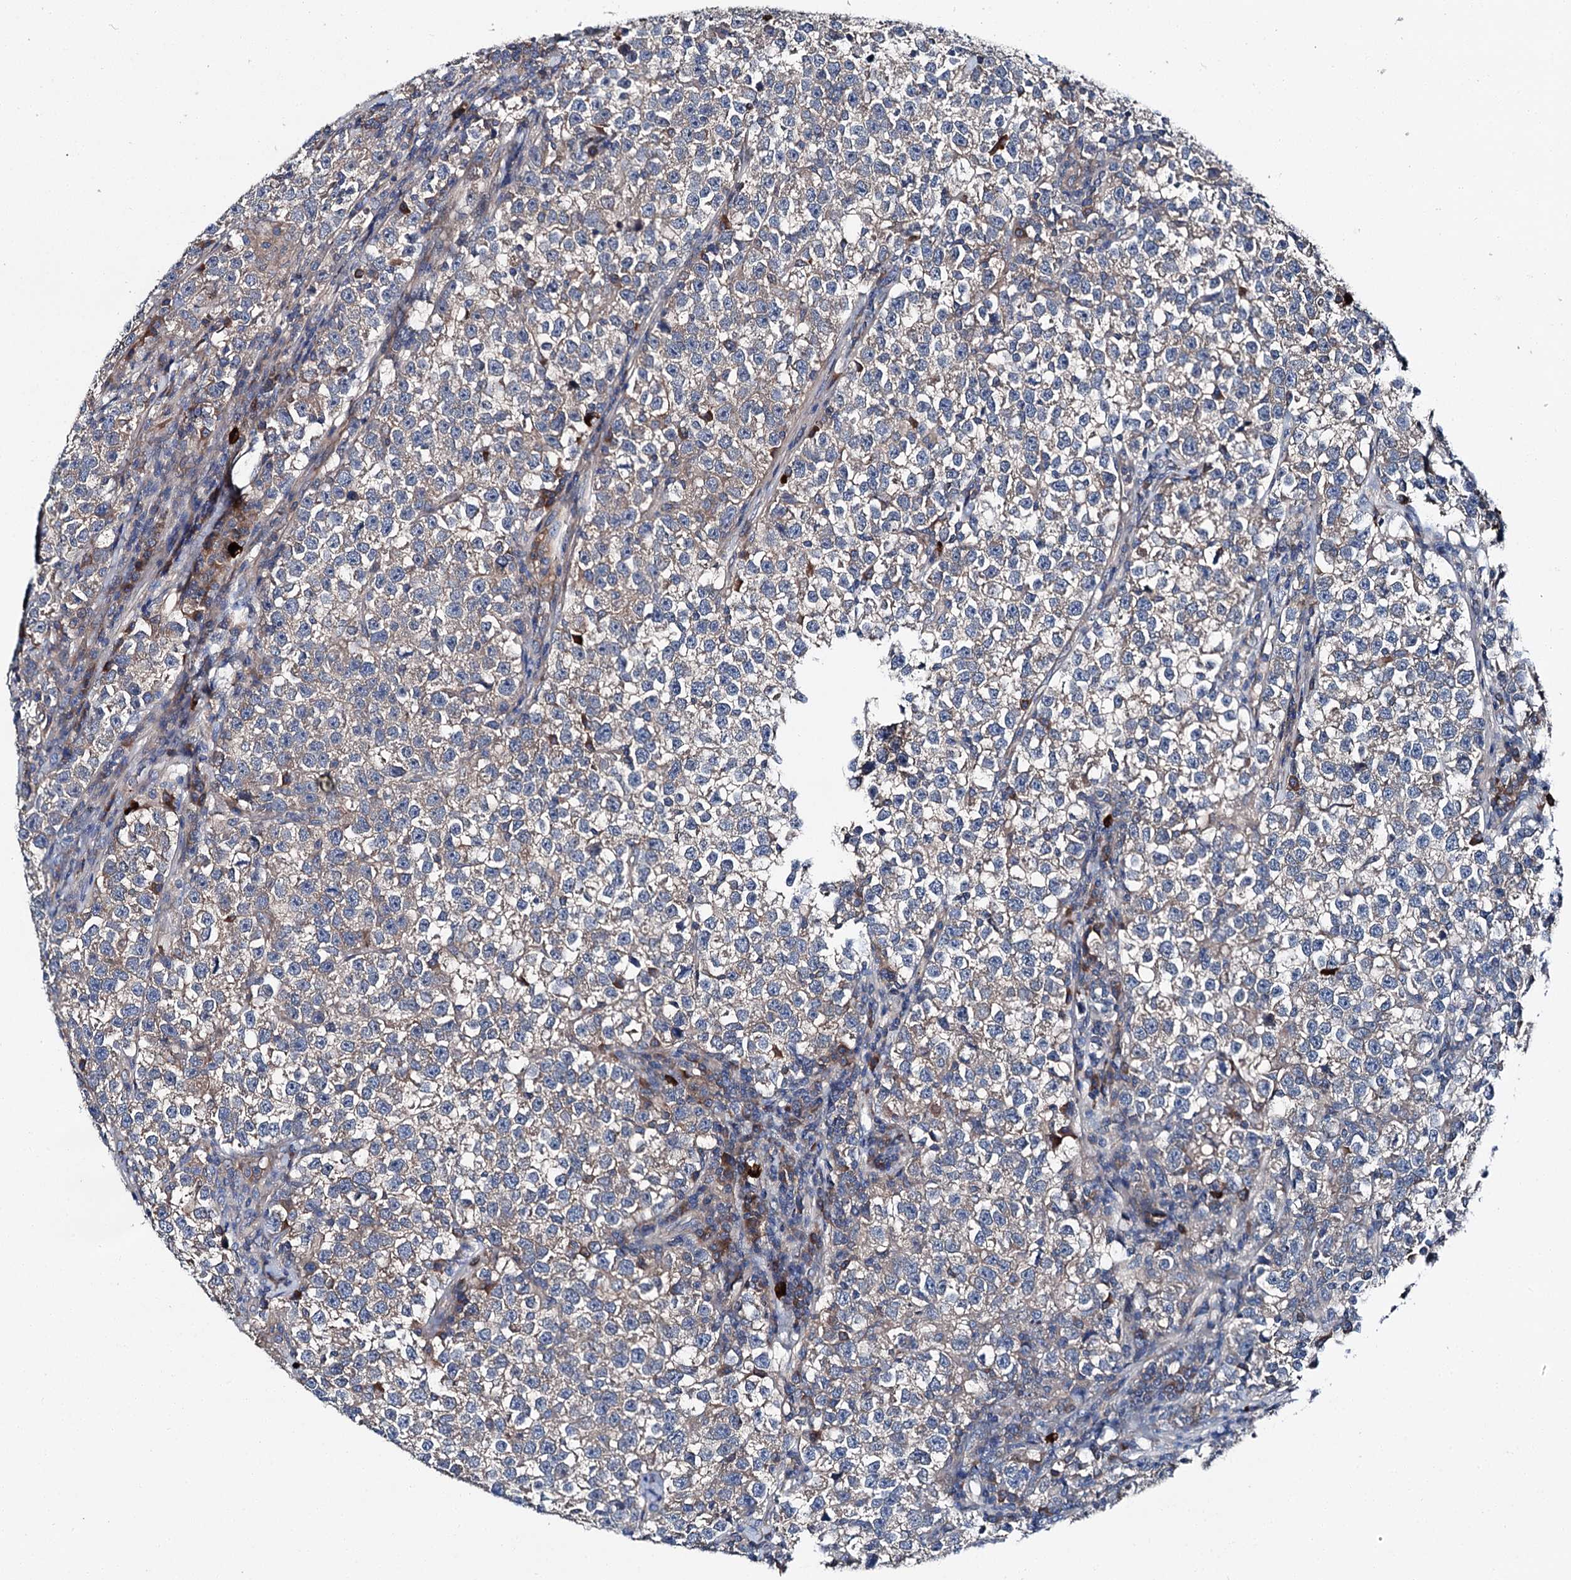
{"staining": {"intensity": "weak", "quantity": "<25%", "location": "cytoplasmic/membranous"}, "tissue": "testis cancer", "cell_type": "Tumor cells", "image_type": "cancer", "snomed": [{"axis": "morphology", "description": "Normal tissue, NOS"}, {"axis": "morphology", "description": "Seminoma, NOS"}, {"axis": "topography", "description": "Testis"}], "caption": "Protein analysis of seminoma (testis) reveals no significant positivity in tumor cells.", "gene": "SLC22A25", "patient": {"sex": "male", "age": 43}}